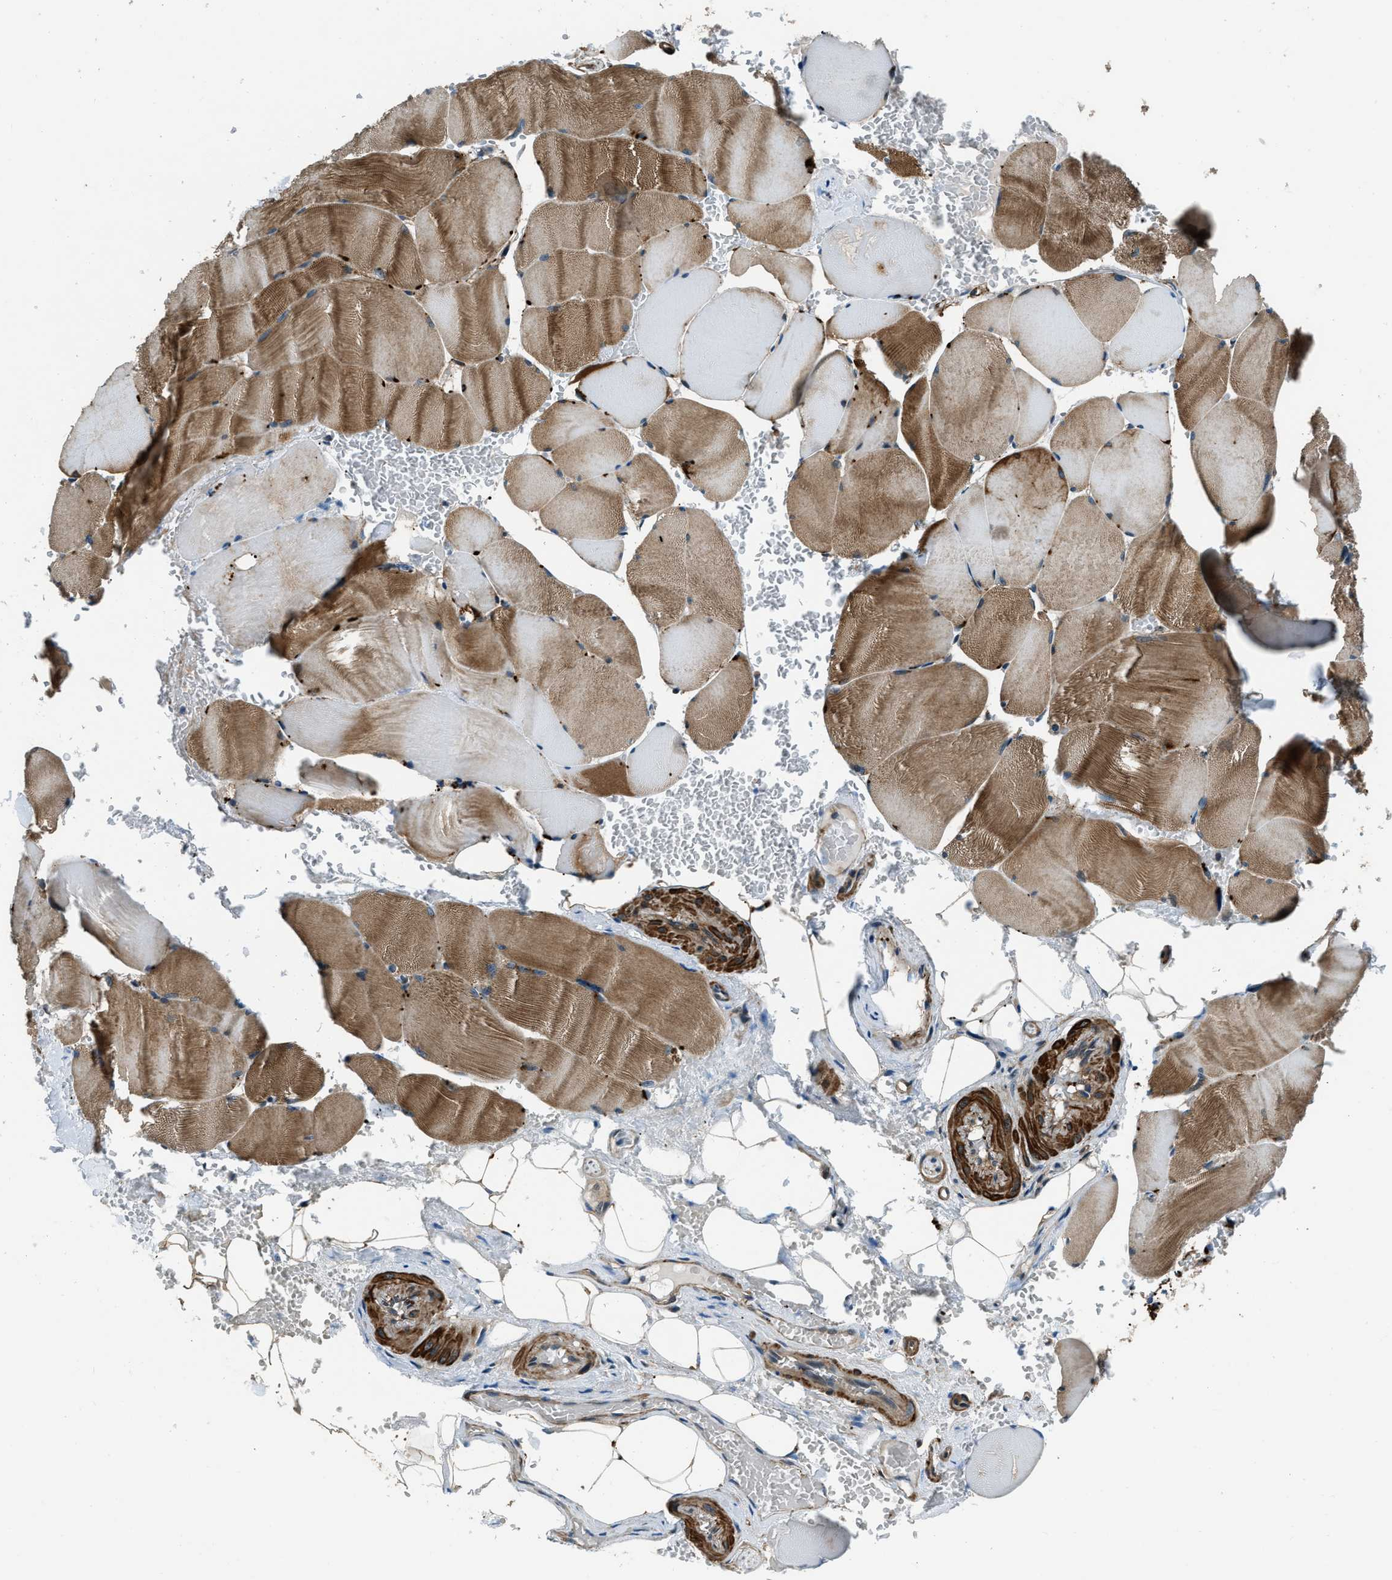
{"staining": {"intensity": "moderate", "quantity": ">75%", "location": "cytoplasmic/membranous"}, "tissue": "skeletal muscle", "cell_type": "Myocytes", "image_type": "normal", "snomed": [{"axis": "morphology", "description": "Normal tissue, NOS"}, {"axis": "topography", "description": "Skin"}, {"axis": "topography", "description": "Skeletal muscle"}], "caption": "This is a histology image of immunohistochemistry staining of normal skeletal muscle, which shows moderate expression in the cytoplasmic/membranous of myocytes.", "gene": "NUDCD3", "patient": {"sex": "male", "age": 83}}